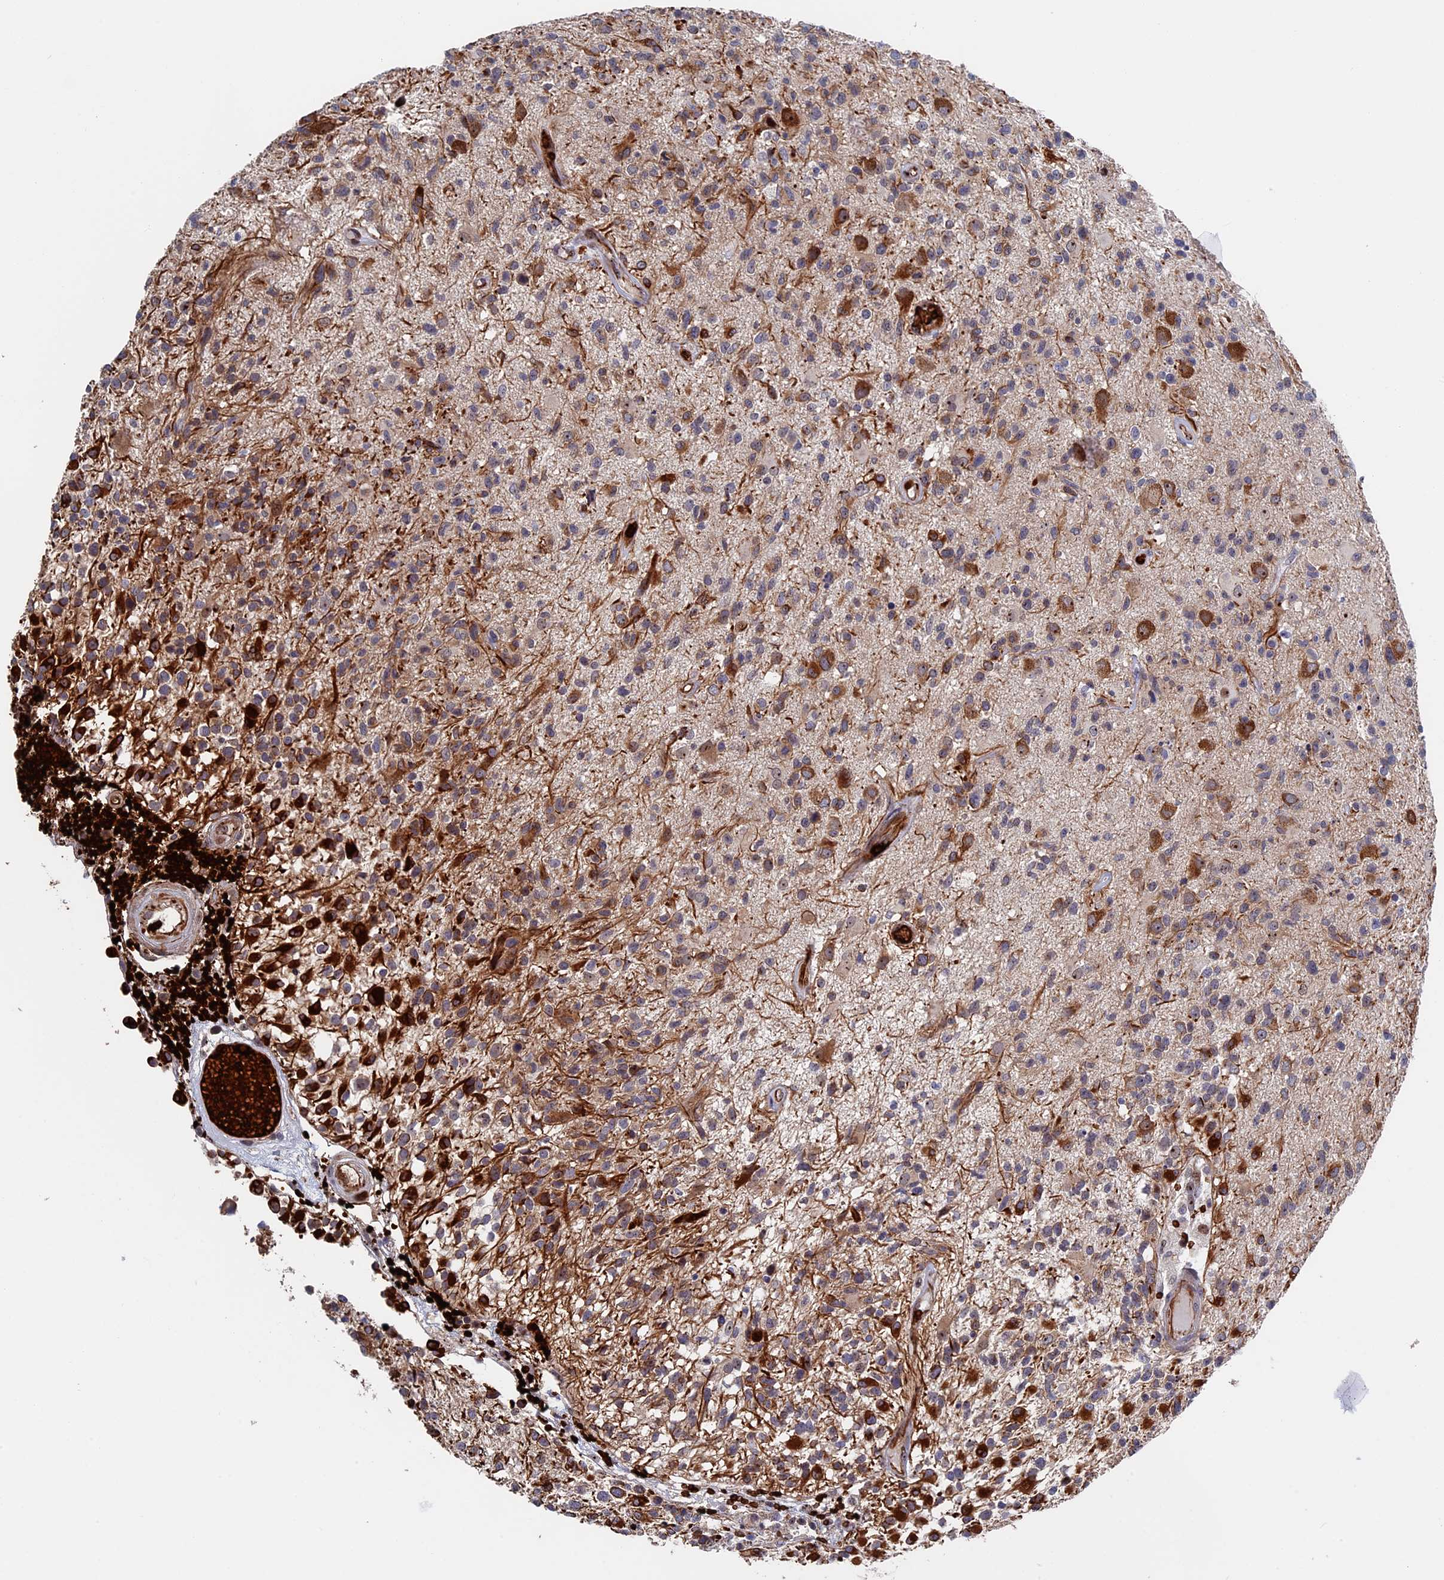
{"staining": {"intensity": "strong", "quantity": "<25%", "location": "cytoplasmic/membranous"}, "tissue": "glioma", "cell_type": "Tumor cells", "image_type": "cancer", "snomed": [{"axis": "morphology", "description": "Glioma, malignant, High grade"}, {"axis": "morphology", "description": "Glioblastoma, NOS"}, {"axis": "topography", "description": "Brain"}], "caption": "Protein expression analysis of human glioma reveals strong cytoplasmic/membranous staining in approximately <25% of tumor cells. Immunohistochemistry (ihc) stains the protein in brown and the nuclei are stained blue.", "gene": "EXOSC9", "patient": {"sex": "male", "age": 60}}